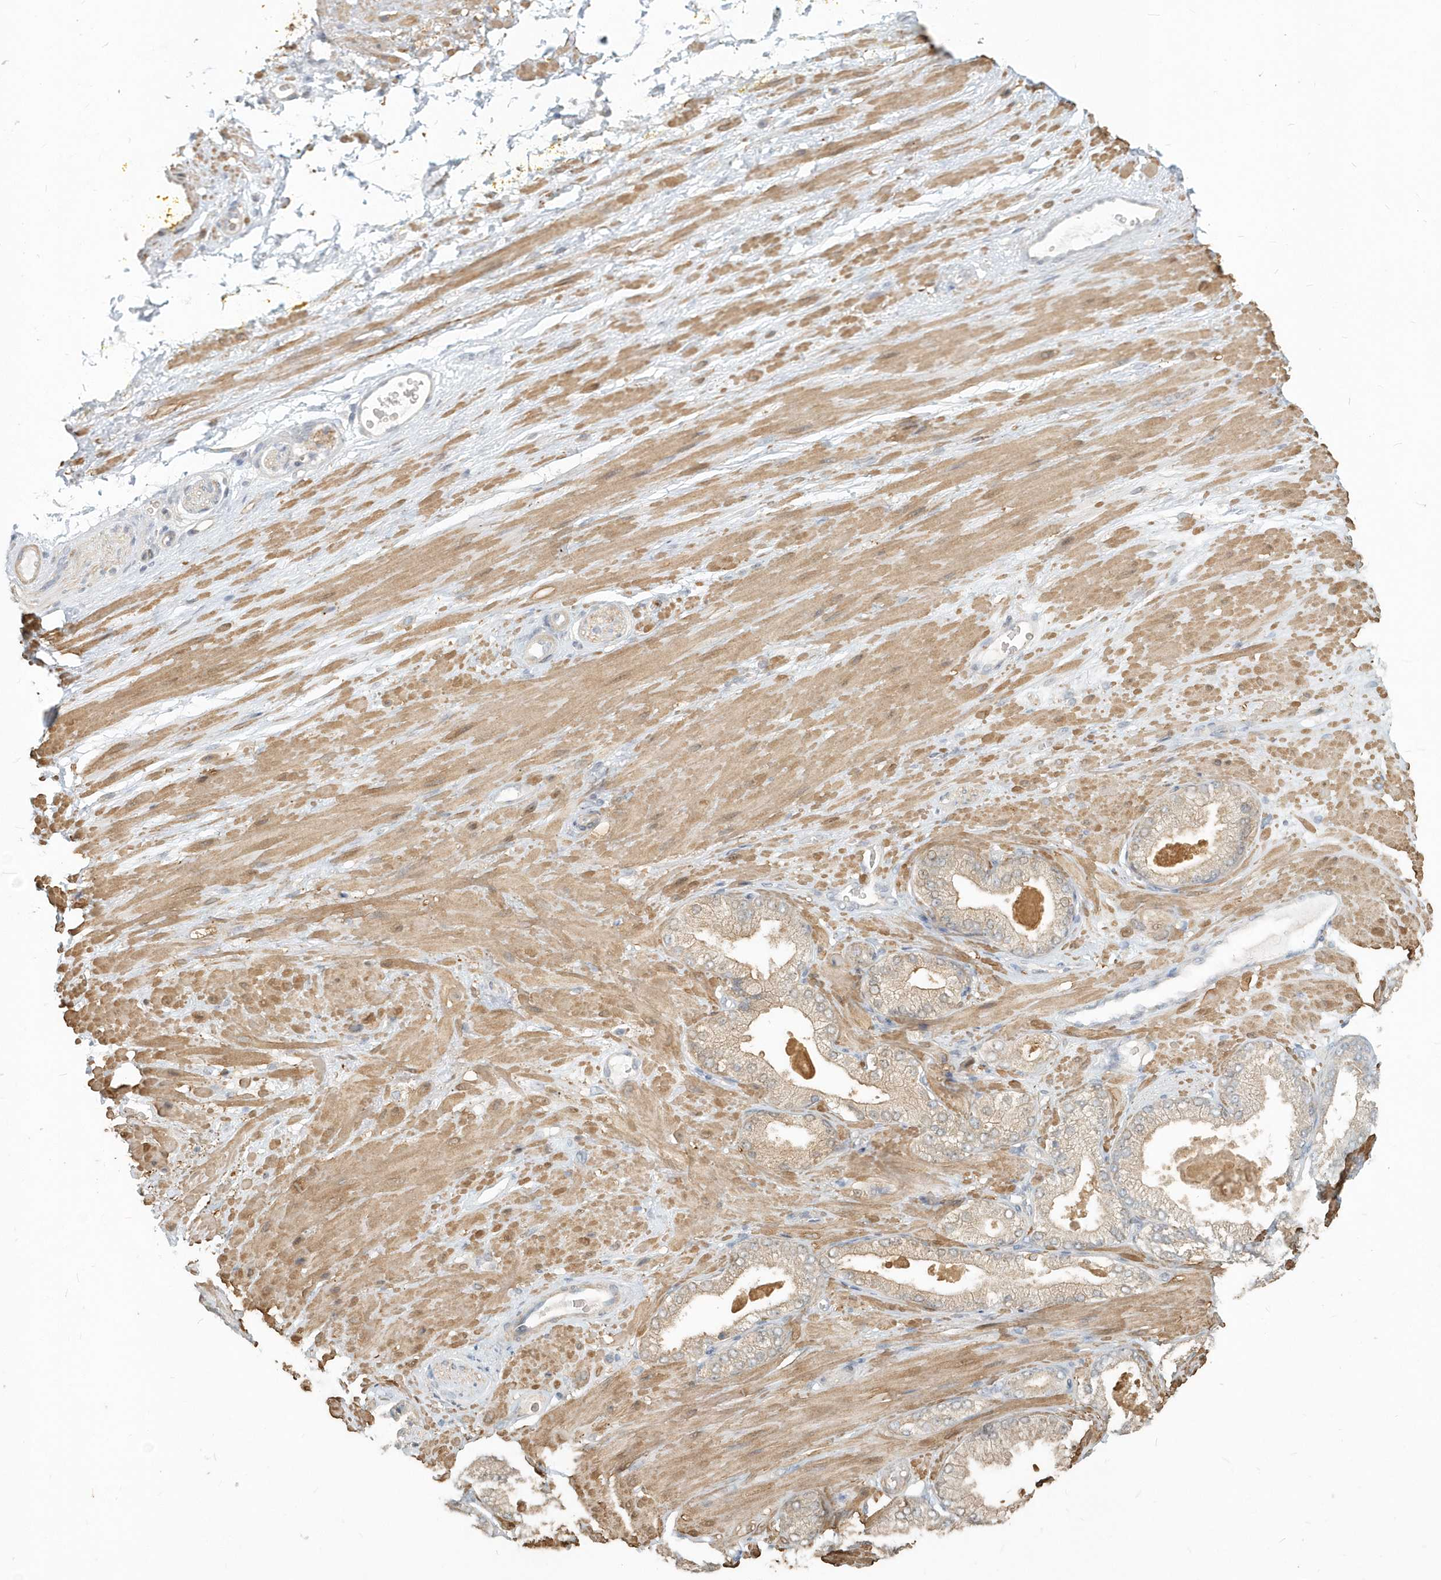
{"staining": {"intensity": "negative", "quantity": "none", "location": "none"}, "tissue": "adipose tissue", "cell_type": "Adipocytes", "image_type": "normal", "snomed": [{"axis": "morphology", "description": "Normal tissue, NOS"}, {"axis": "morphology", "description": "Adenocarcinoma, Low grade"}, {"axis": "topography", "description": "Prostate"}, {"axis": "topography", "description": "Peripheral nerve tissue"}], "caption": "Adipocytes show no significant protein positivity in benign adipose tissue. (Immunohistochemistry, brightfield microscopy, high magnification).", "gene": "NAPB", "patient": {"sex": "male", "age": 63}}